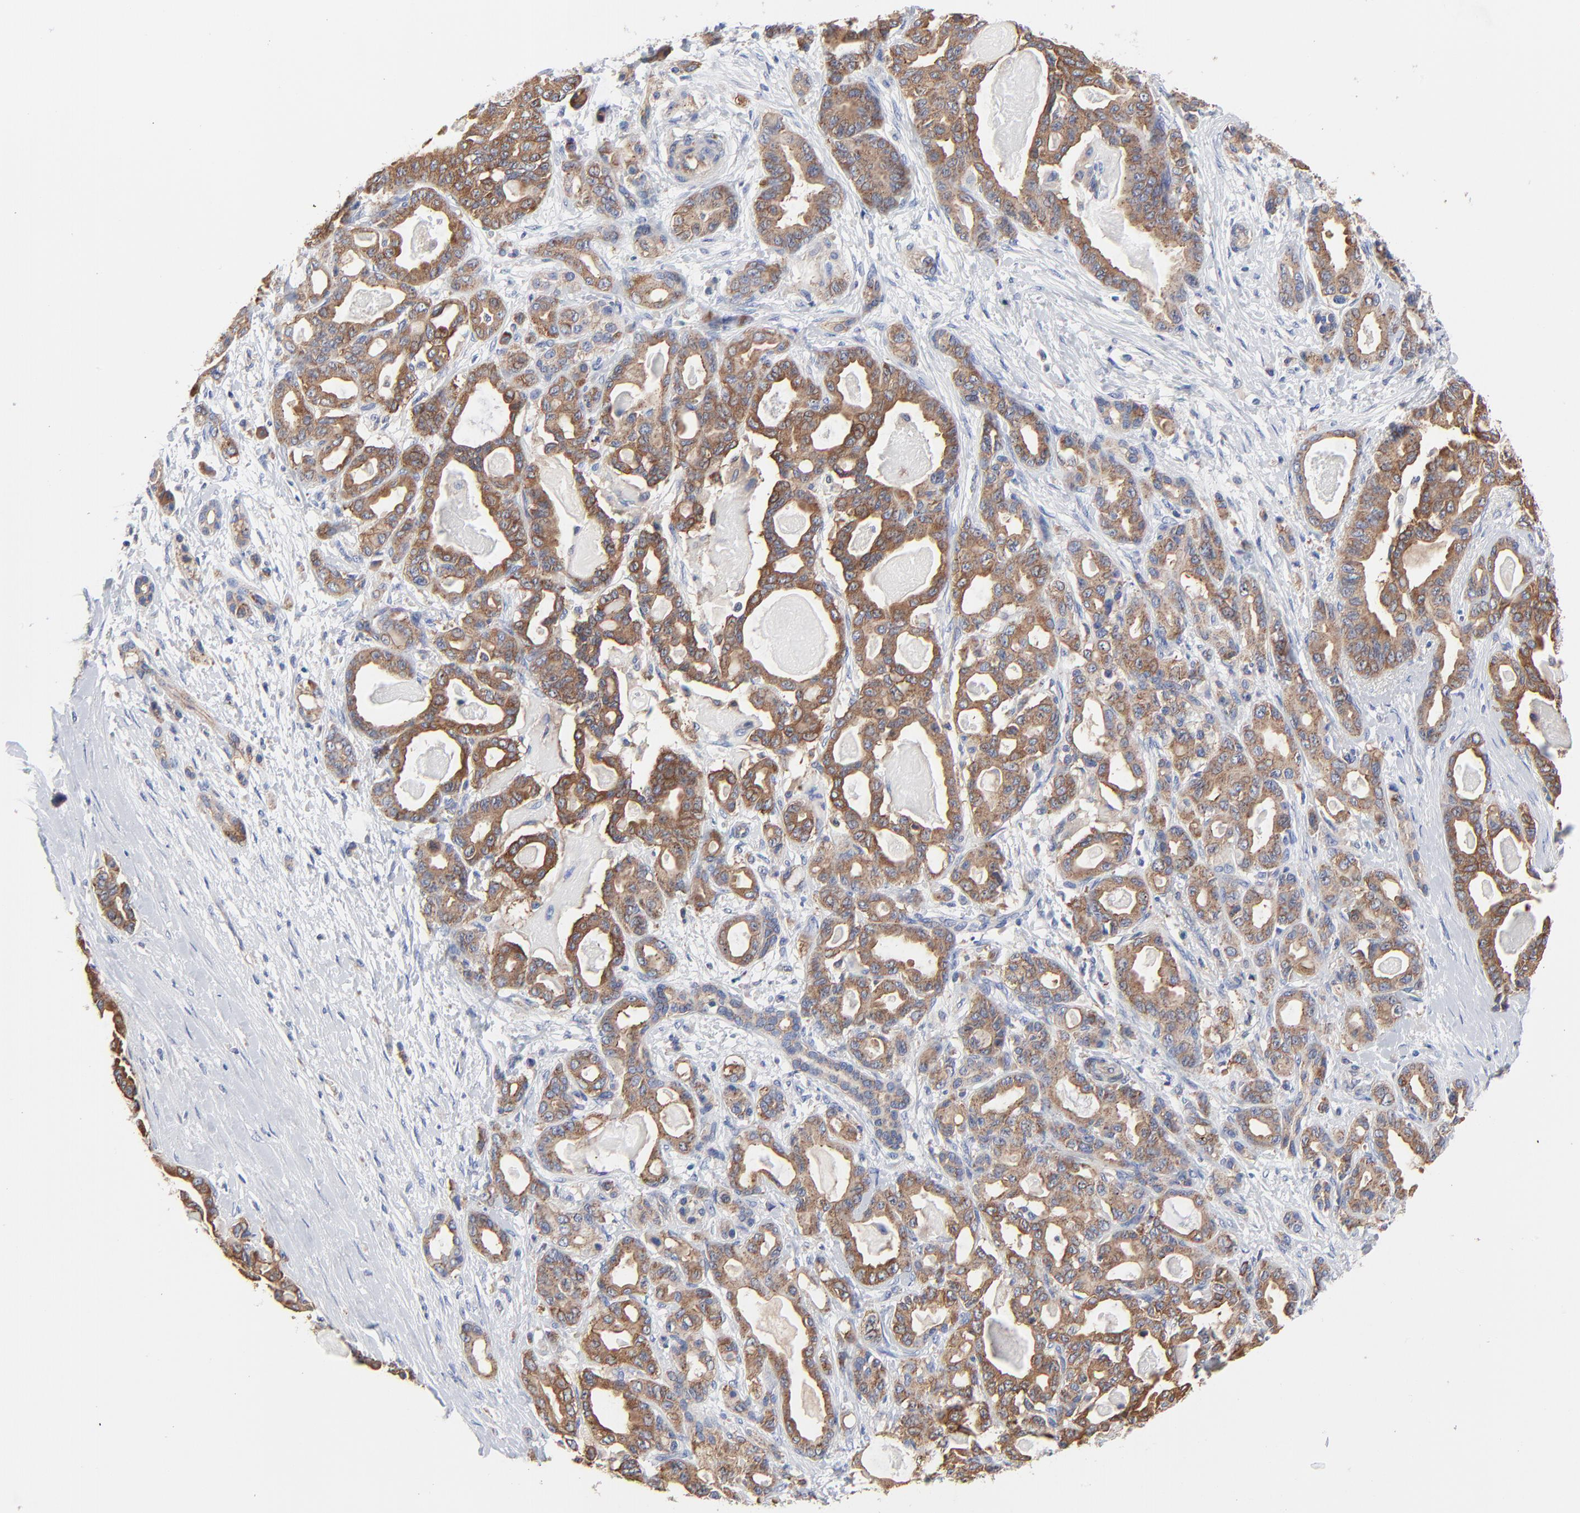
{"staining": {"intensity": "moderate", "quantity": ">75%", "location": "cytoplasmic/membranous"}, "tissue": "pancreatic cancer", "cell_type": "Tumor cells", "image_type": "cancer", "snomed": [{"axis": "morphology", "description": "Adenocarcinoma, NOS"}, {"axis": "topography", "description": "Pancreas"}], "caption": "High-power microscopy captured an immunohistochemistry (IHC) photomicrograph of pancreatic cancer (adenocarcinoma), revealing moderate cytoplasmic/membranous staining in approximately >75% of tumor cells.", "gene": "CD2AP", "patient": {"sex": "male", "age": 63}}